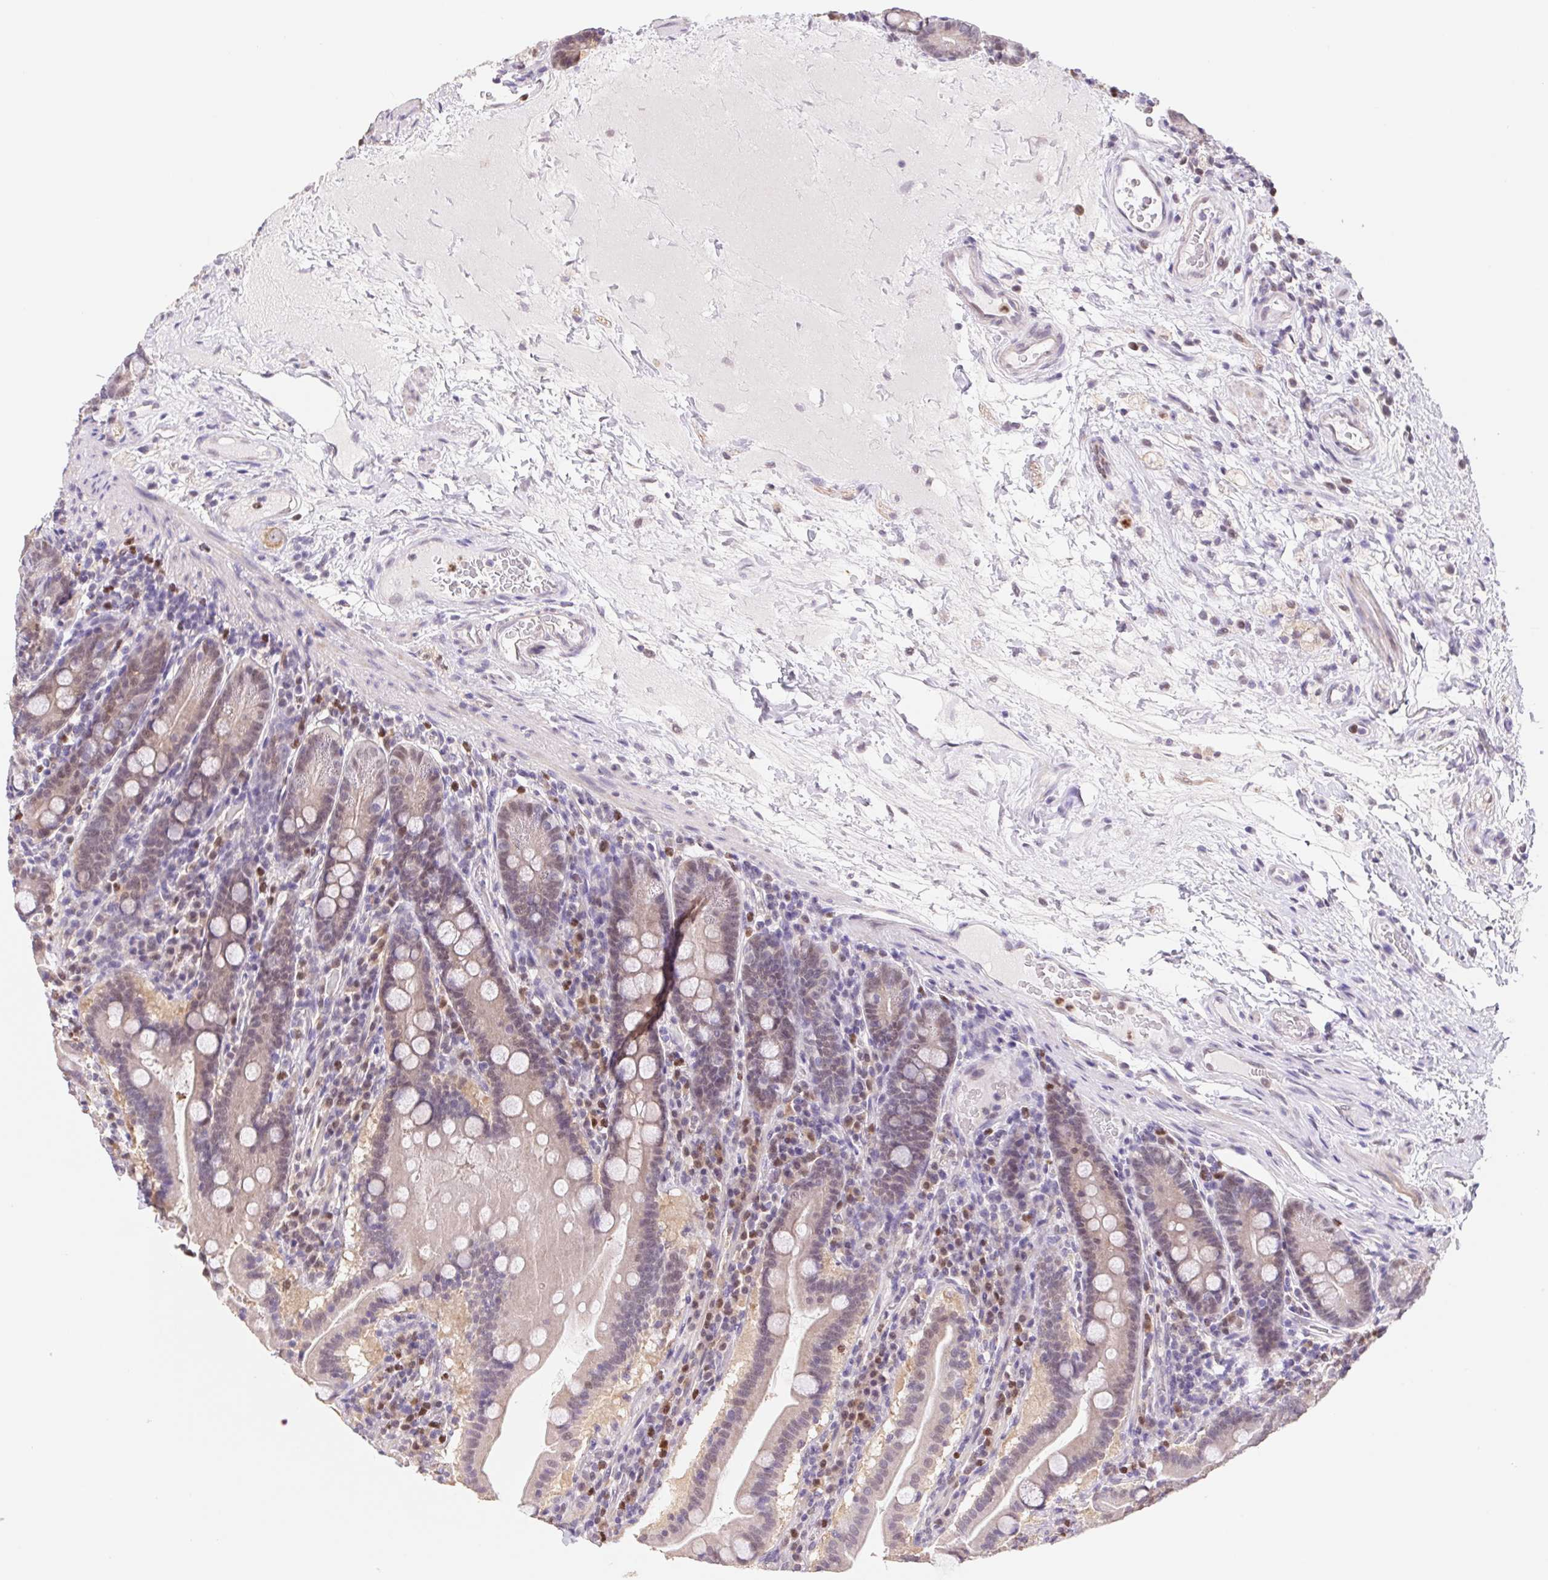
{"staining": {"intensity": "weak", "quantity": "25%-75%", "location": "cytoplasmic/membranous,nuclear"}, "tissue": "small intestine", "cell_type": "Glandular cells", "image_type": "normal", "snomed": [{"axis": "morphology", "description": "Normal tissue, NOS"}, {"axis": "topography", "description": "Small intestine"}], "caption": "Immunohistochemical staining of benign small intestine exhibits weak cytoplasmic/membranous,nuclear protein expression in approximately 25%-75% of glandular cells. (Brightfield microscopy of DAB IHC at high magnification).", "gene": "L3MBTL4", "patient": {"sex": "male", "age": 26}}